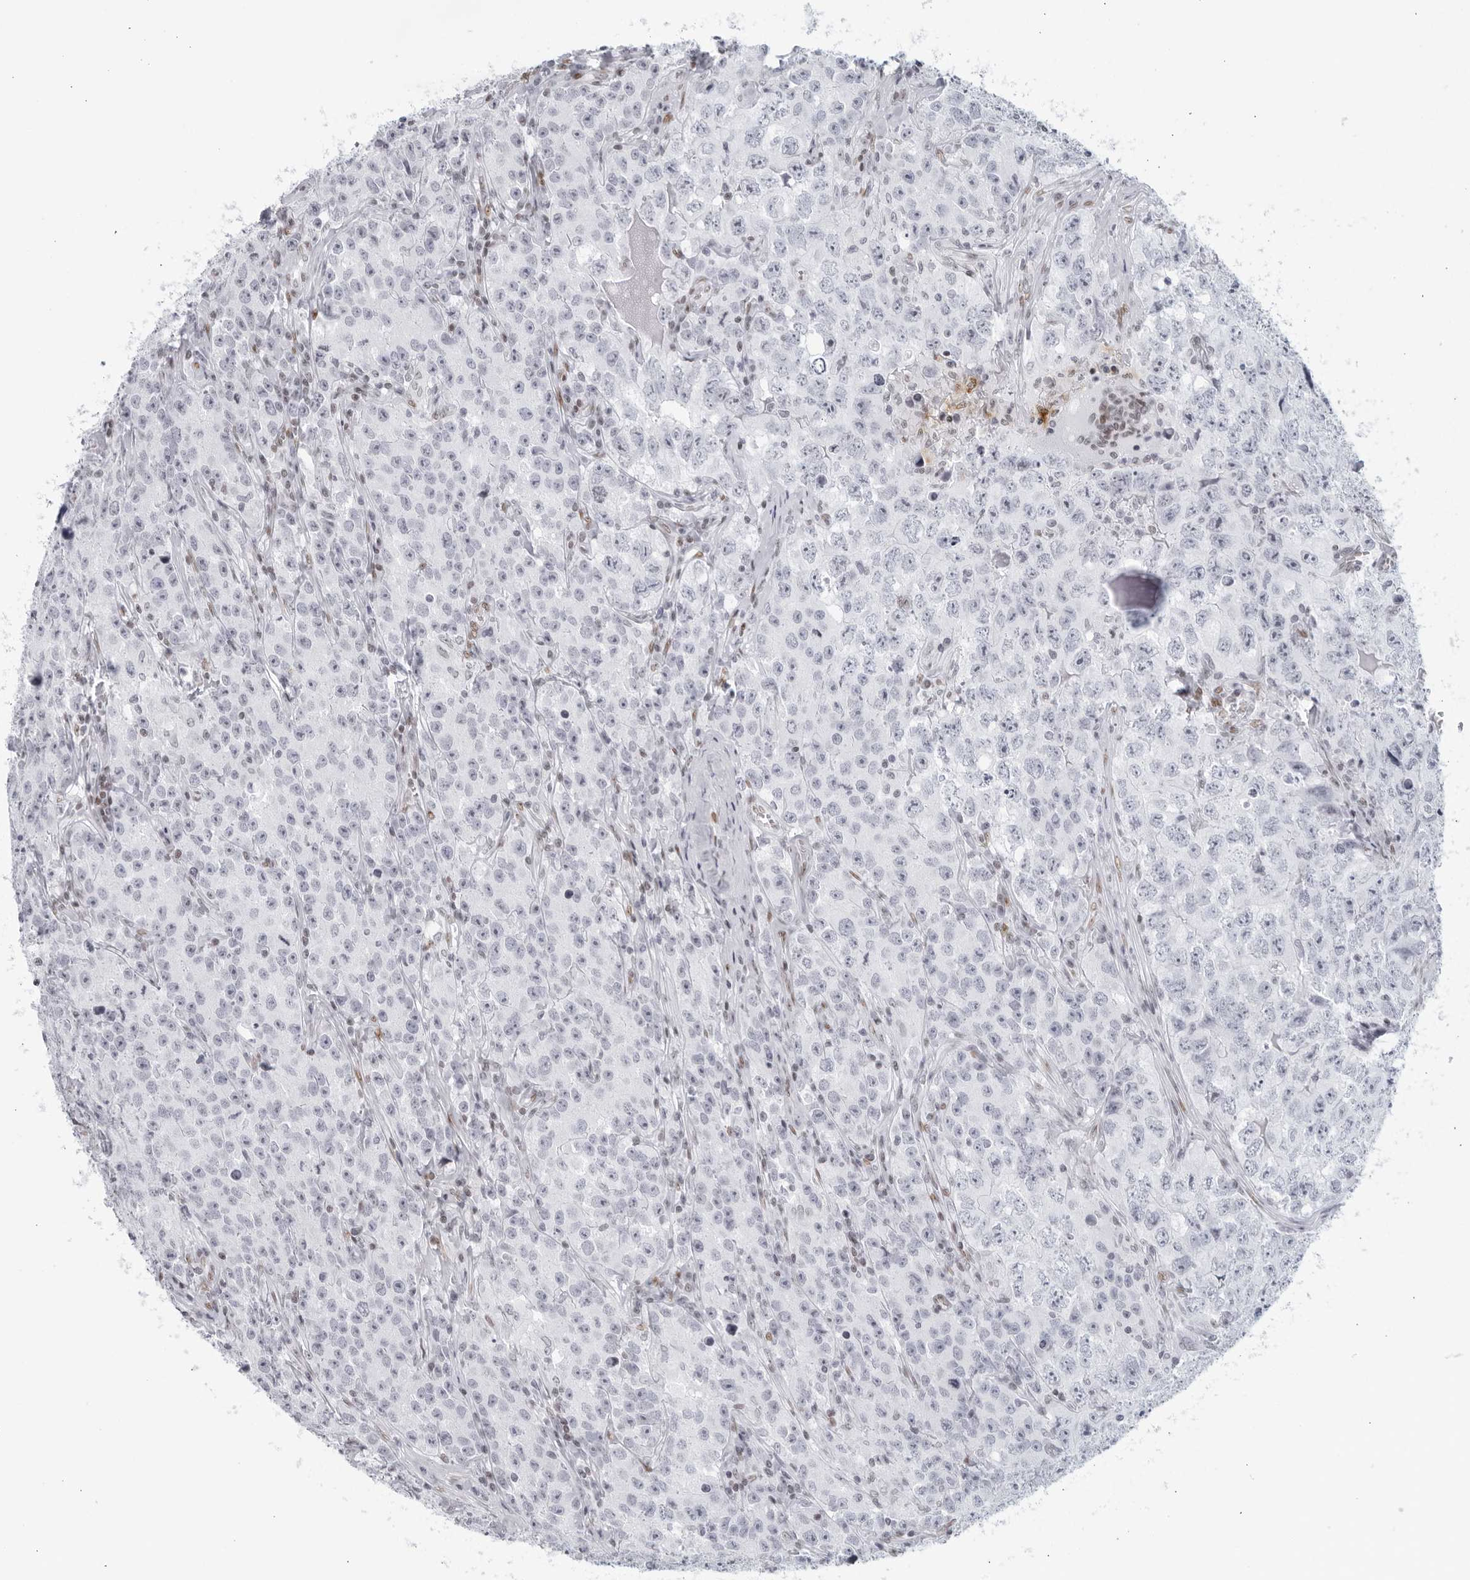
{"staining": {"intensity": "negative", "quantity": "none", "location": "none"}, "tissue": "testis cancer", "cell_type": "Tumor cells", "image_type": "cancer", "snomed": [{"axis": "morphology", "description": "Seminoma, NOS"}, {"axis": "morphology", "description": "Carcinoma, Embryonal, NOS"}, {"axis": "topography", "description": "Testis"}], "caption": "There is no significant positivity in tumor cells of embryonal carcinoma (testis).", "gene": "HP1BP3", "patient": {"sex": "male", "age": 43}}